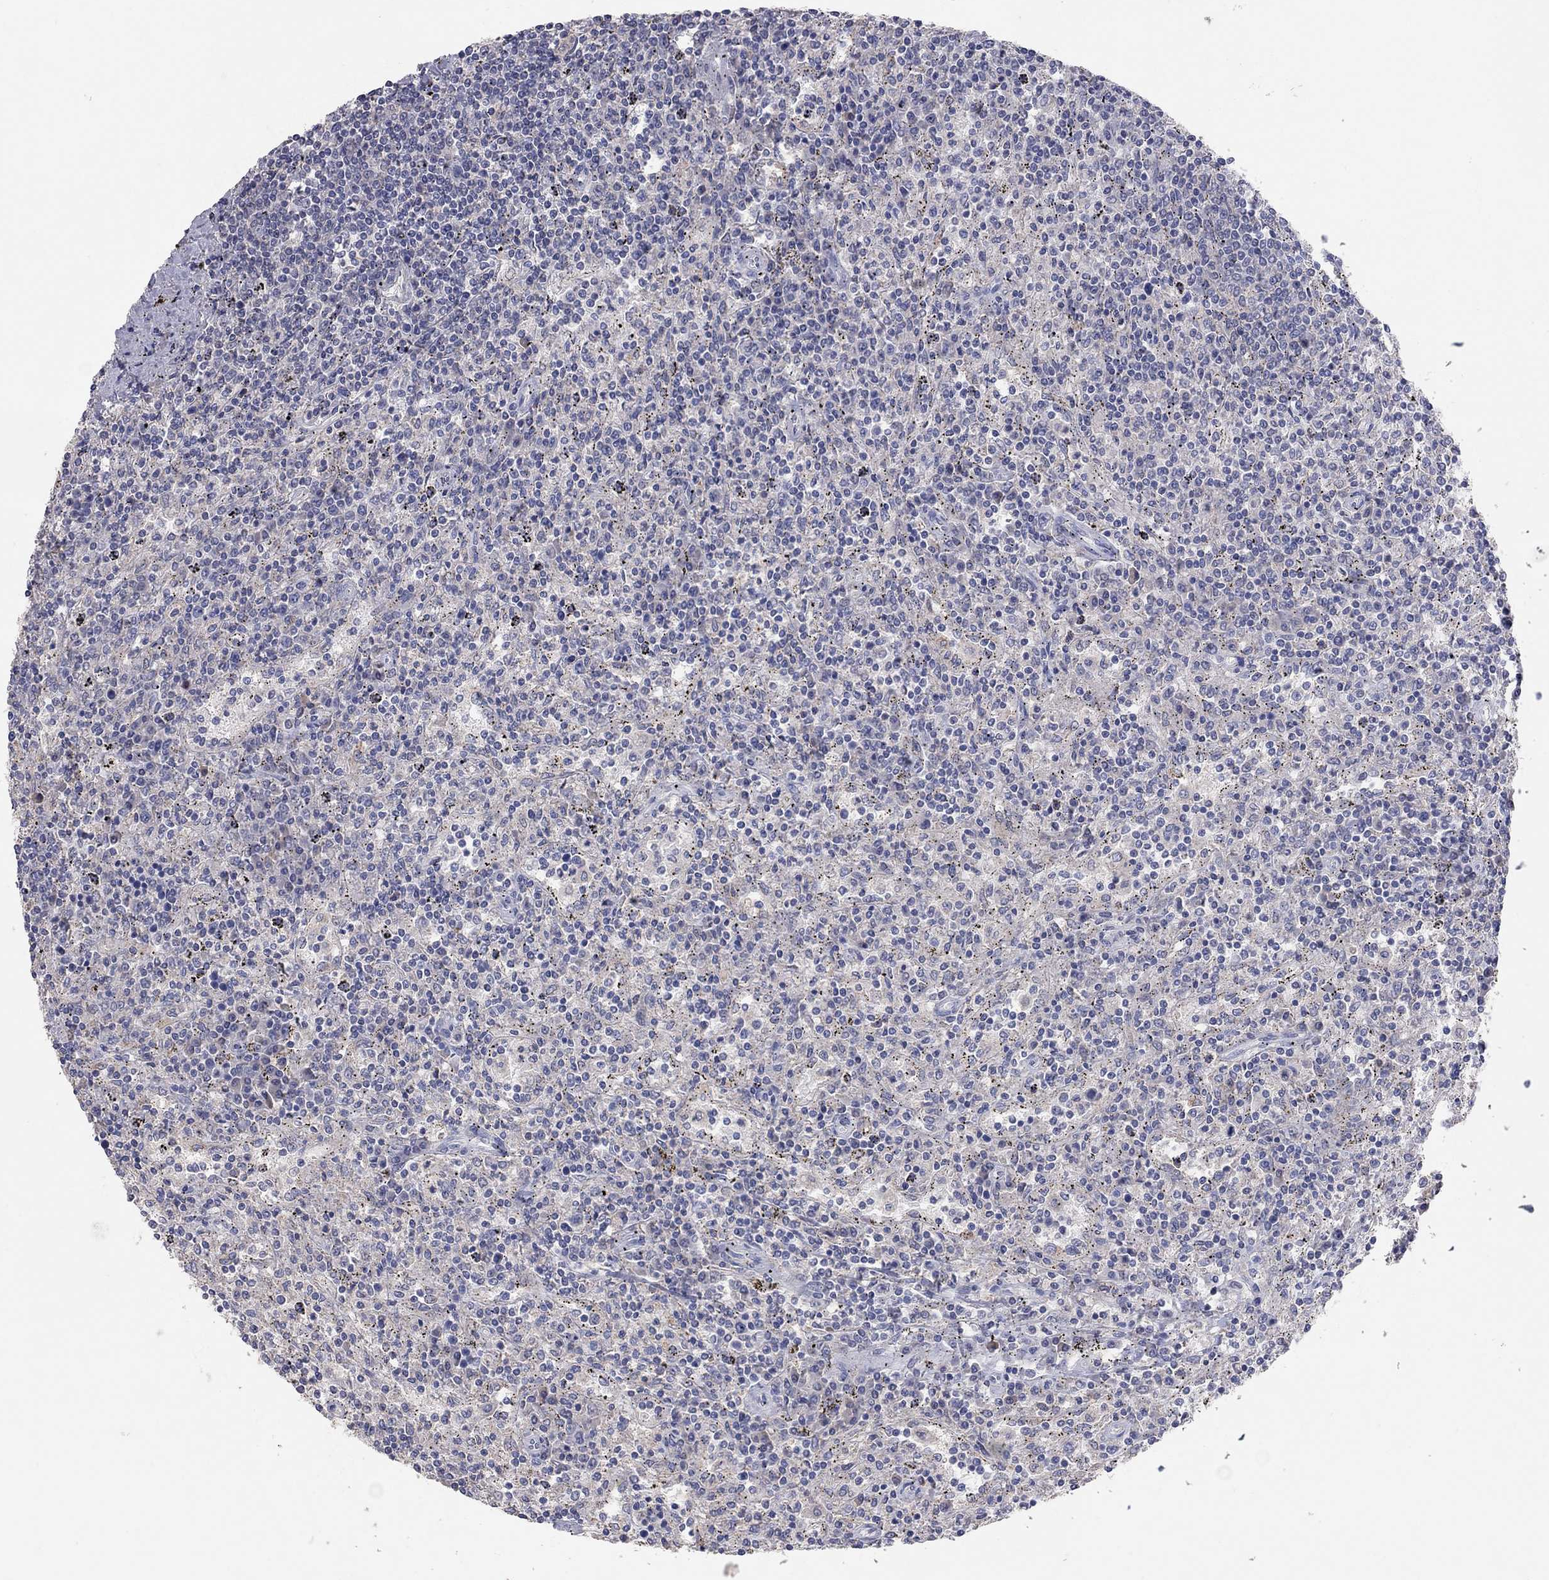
{"staining": {"intensity": "negative", "quantity": "none", "location": "none"}, "tissue": "lymphoma", "cell_type": "Tumor cells", "image_type": "cancer", "snomed": [{"axis": "morphology", "description": "Malignant lymphoma, non-Hodgkin's type, Low grade"}, {"axis": "topography", "description": "Lymph node"}], "caption": "Immunohistochemistry (IHC) image of neoplastic tissue: human low-grade malignant lymphoma, non-Hodgkin's type stained with DAB (3,3'-diaminobenzidine) shows no significant protein expression in tumor cells.", "gene": "MMP13", "patient": {"sex": "male", "age": 52}}